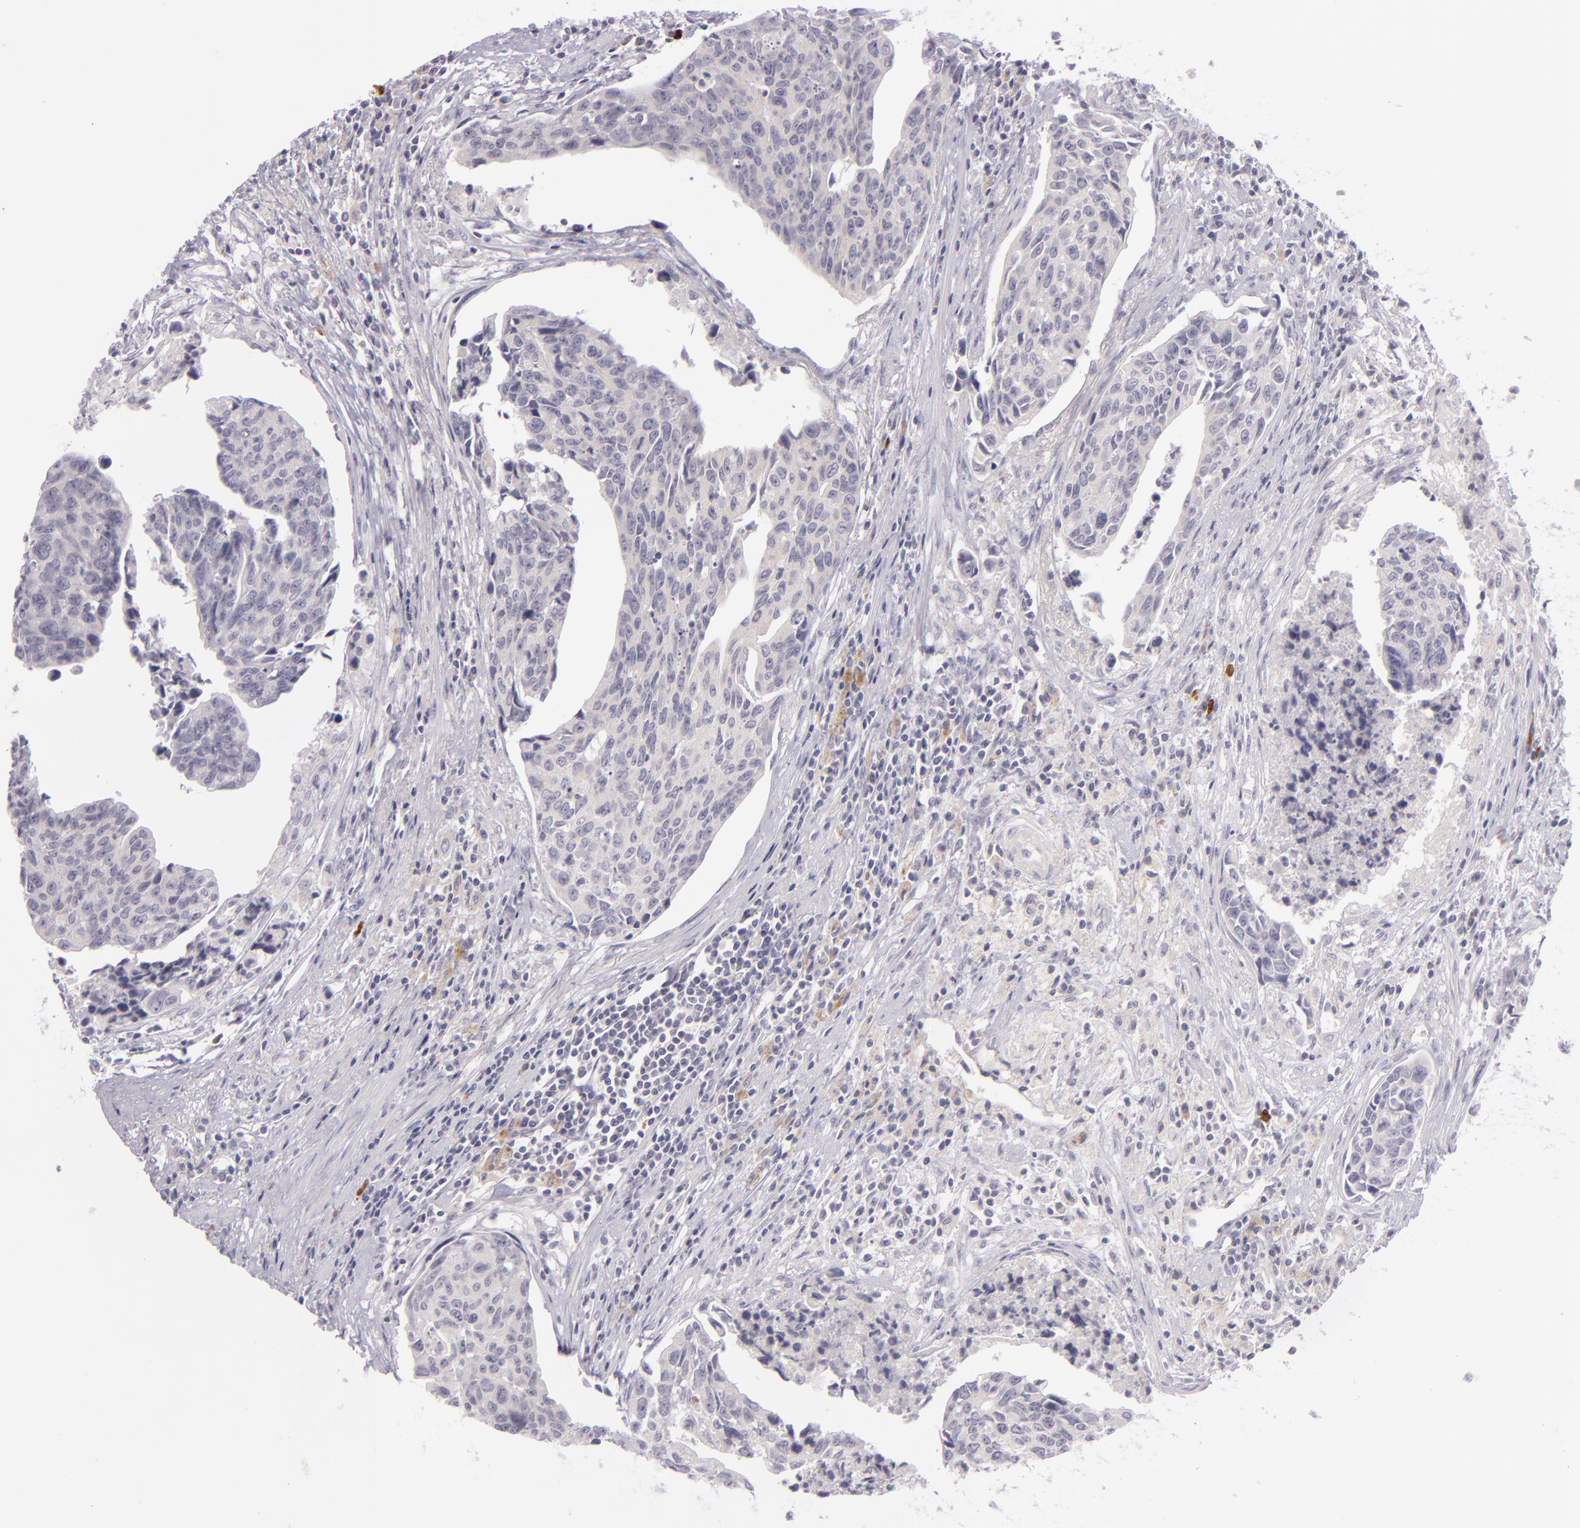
{"staining": {"intensity": "negative", "quantity": "none", "location": "none"}, "tissue": "urothelial cancer", "cell_type": "Tumor cells", "image_type": "cancer", "snomed": [{"axis": "morphology", "description": "Urothelial carcinoma, High grade"}, {"axis": "topography", "description": "Urinary bladder"}], "caption": "Immunohistochemical staining of high-grade urothelial carcinoma shows no significant positivity in tumor cells. The staining is performed using DAB brown chromogen with nuclei counter-stained in using hematoxylin.", "gene": "DAG1", "patient": {"sex": "male", "age": 81}}